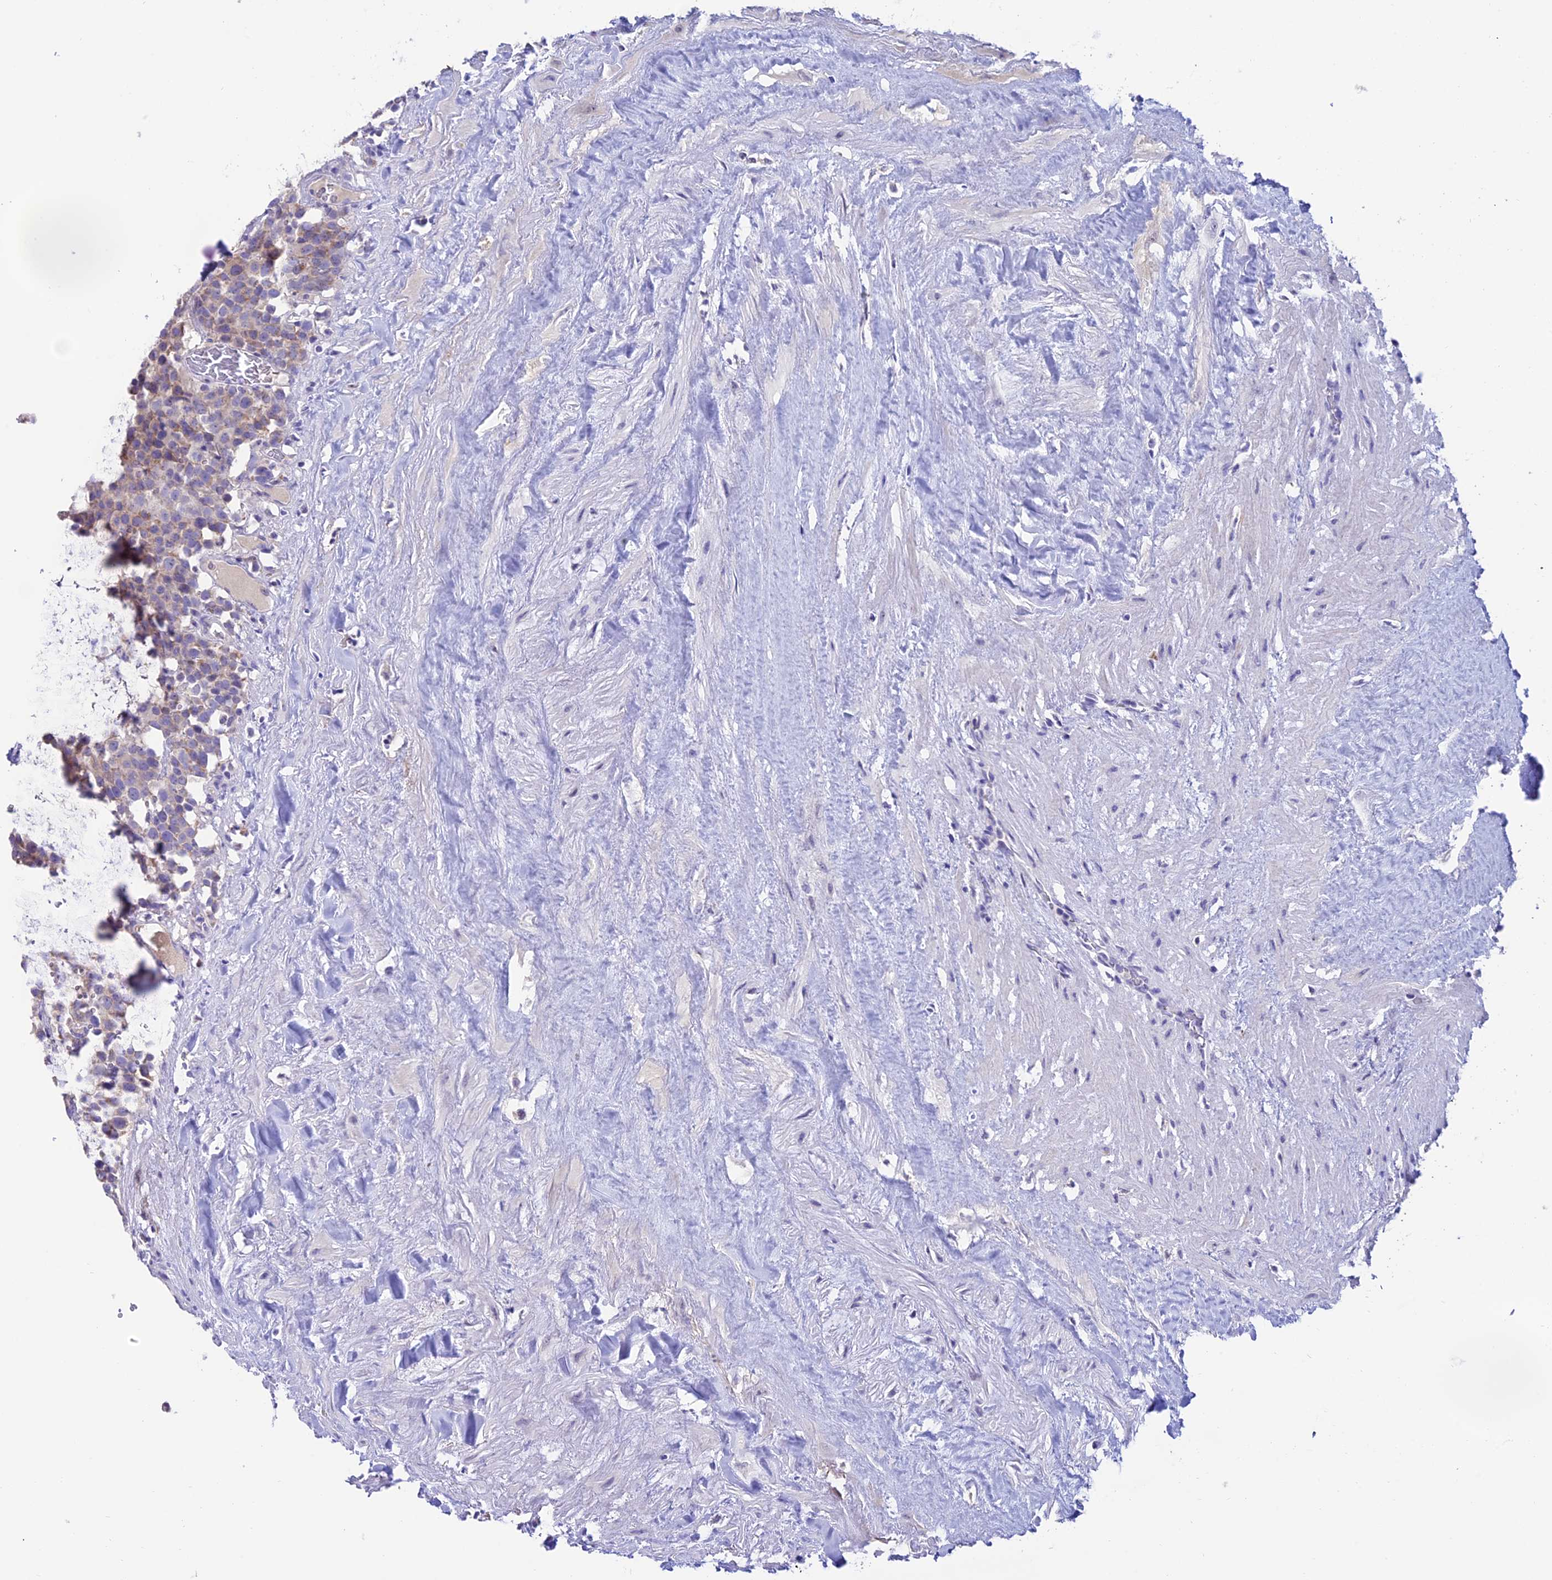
{"staining": {"intensity": "weak", "quantity": "25%-75%", "location": "cytoplasmic/membranous"}, "tissue": "testis cancer", "cell_type": "Tumor cells", "image_type": "cancer", "snomed": [{"axis": "morphology", "description": "Seminoma, NOS"}, {"axis": "topography", "description": "Testis"}], "caption": "Immunohistochemistry (IHC) (DAB) staining of seminoma (testis) shows weak cytoplasmic/membranous protein expression in about 25%-75% of tumor cells.", "gene": "SLC10A1", "patient": {"sex": "male", "age": 71}}